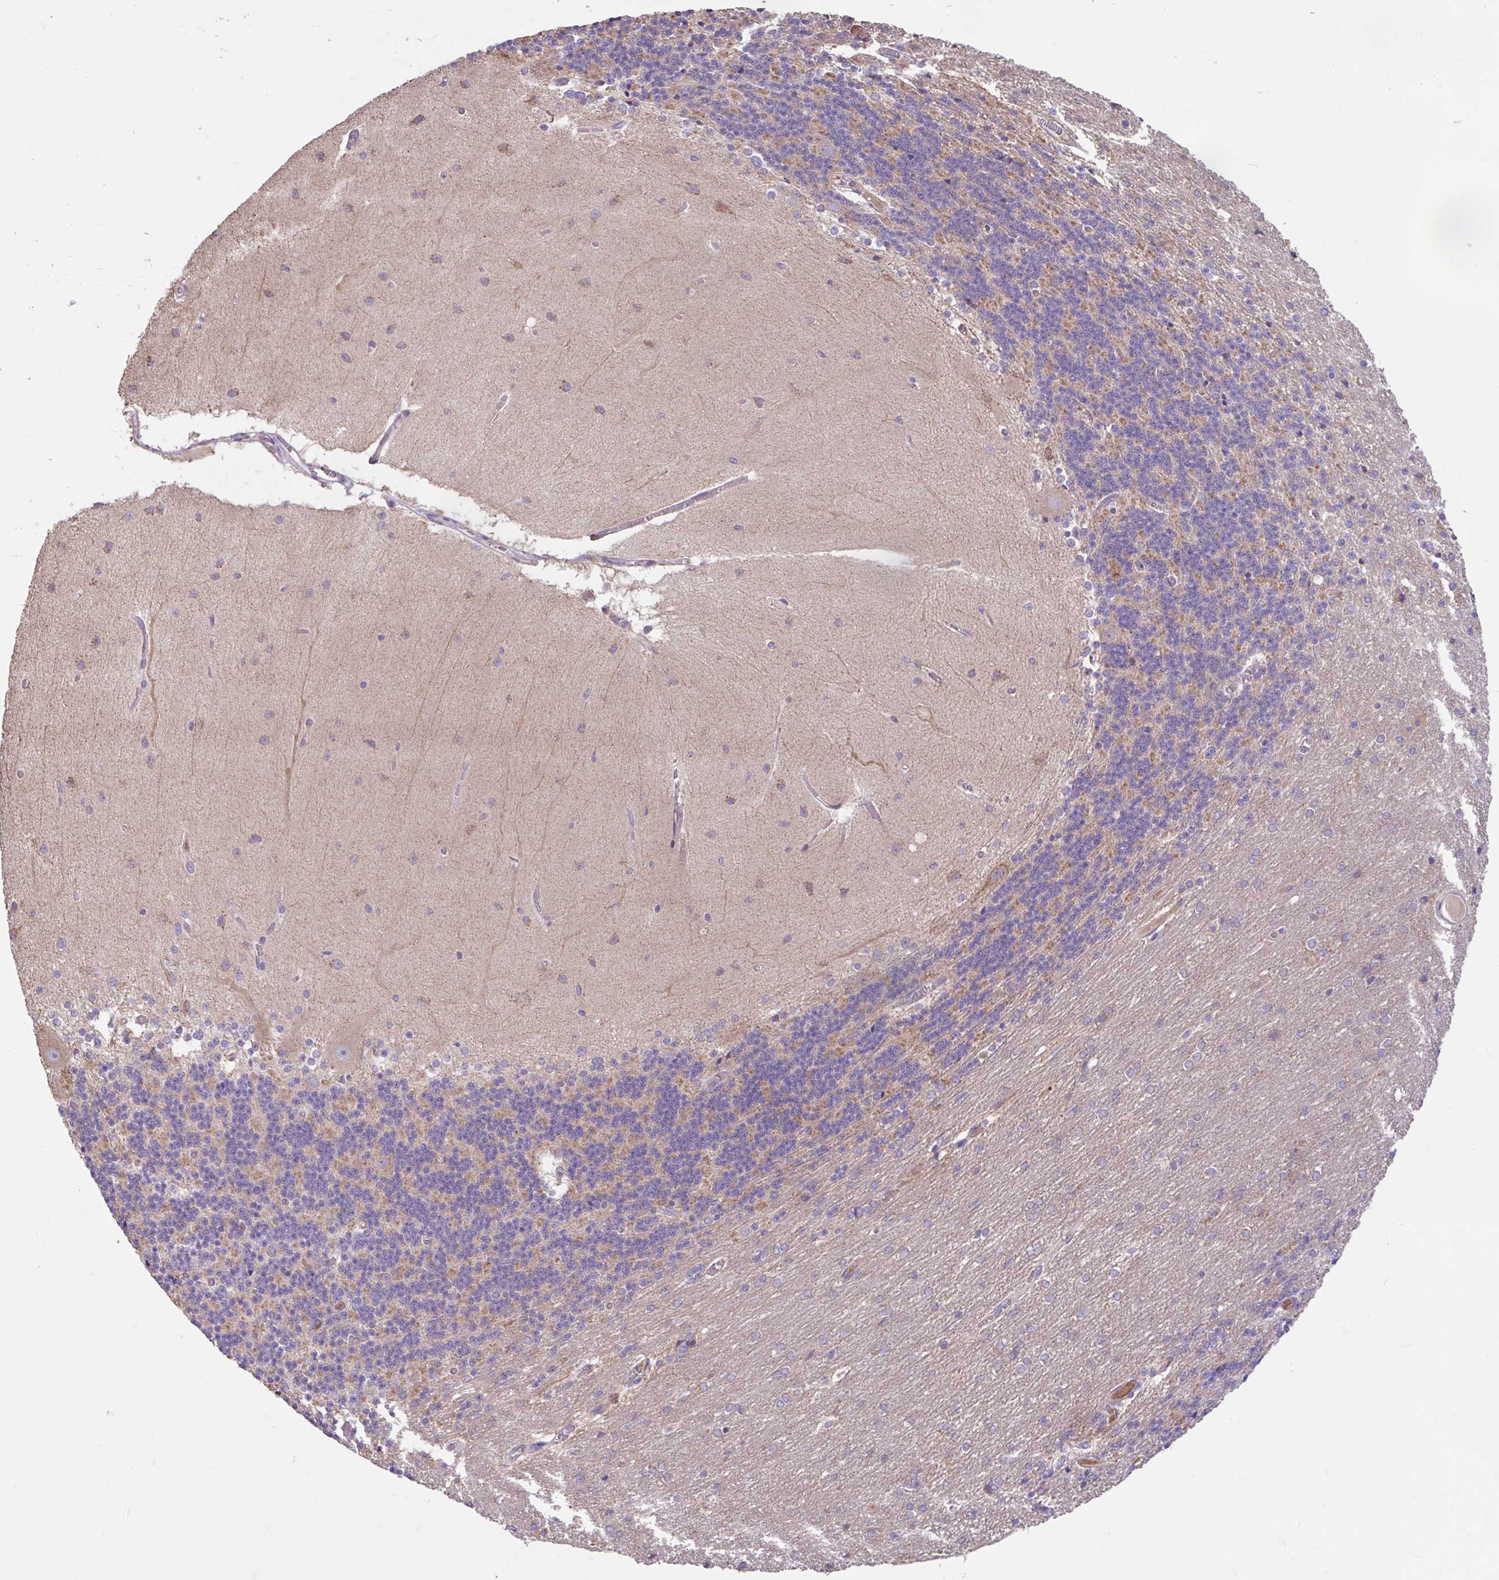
{"staining": {"intensity": "moderate", "quantity": "25%-75%", "location": "cytoplasmic/membranous"}, "tissue": "cerebellum", "cell_type": "Cells in granular layer", "image_type": "normal", "snomed": [{"axis": "morphology", "description": "Normal tissue, NOS"}, {"axis": "topography", "description": "Cerebellum"}], "caption": "About 25%-75% of cells in granular layer in normal cerebellum show moderate cytoplasmic/membranous protein positivity as visualized by brown immunohistochemical staining.", "gene": "RALBP1", "patient": {"sex": "female", "age": 54}}